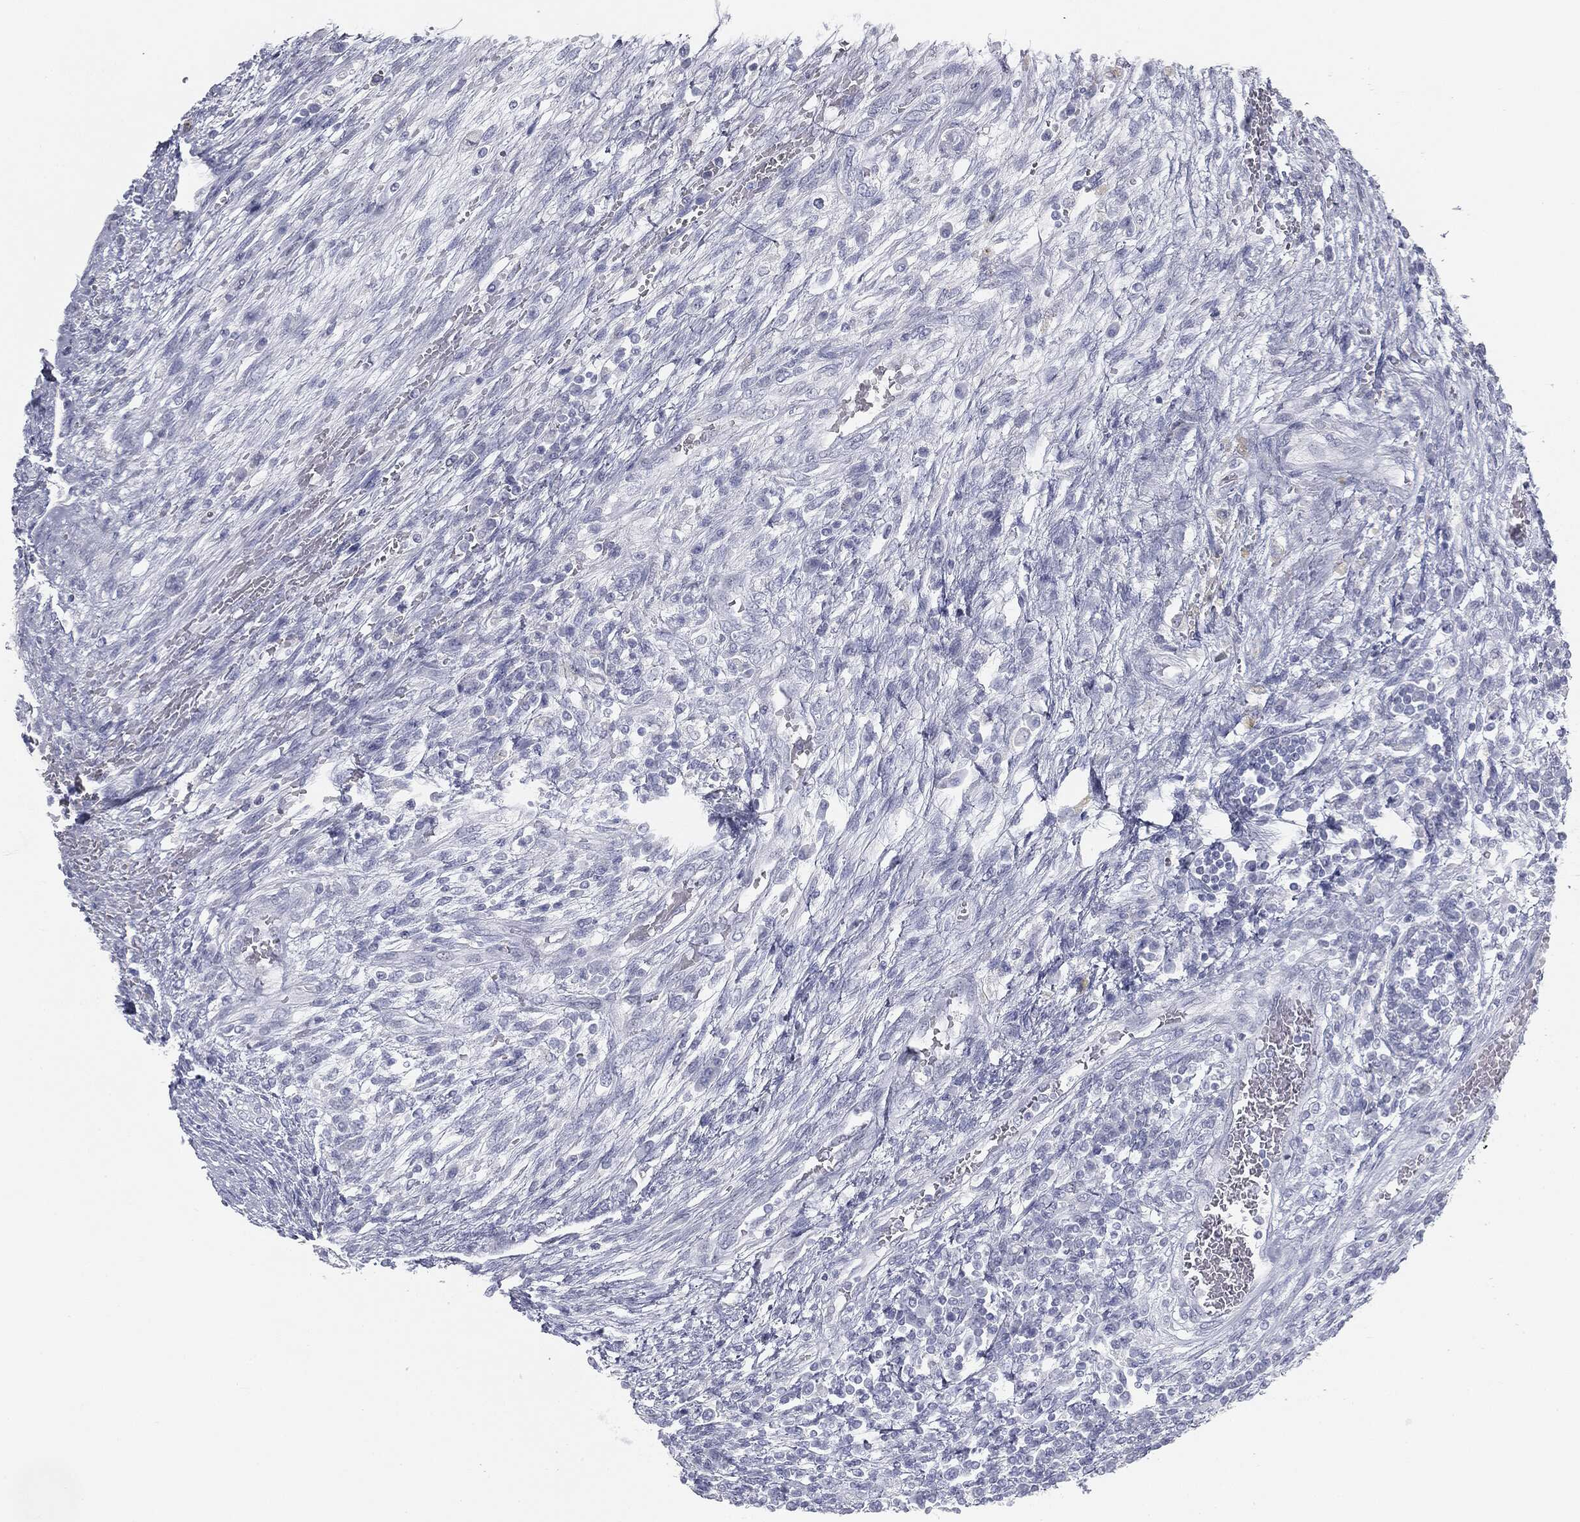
{"staining": {"intensity": "negative", "quantity": "none", "location": "none"}, "tissue": "testis cancer", "cell_type": "Tumor cells", "image_type": "cancer", "snomed": [{"axis": "morphology", "description": "Carcinoma, Embryonal, NOS"}, {"axis": "topography", "description": "Testis"}], "caption": "Tumor cells show no significant protein positivity in embryonal carcinoma (testis).", "gene": "TPO", "patient": {"sex": "male", "age": 26}}